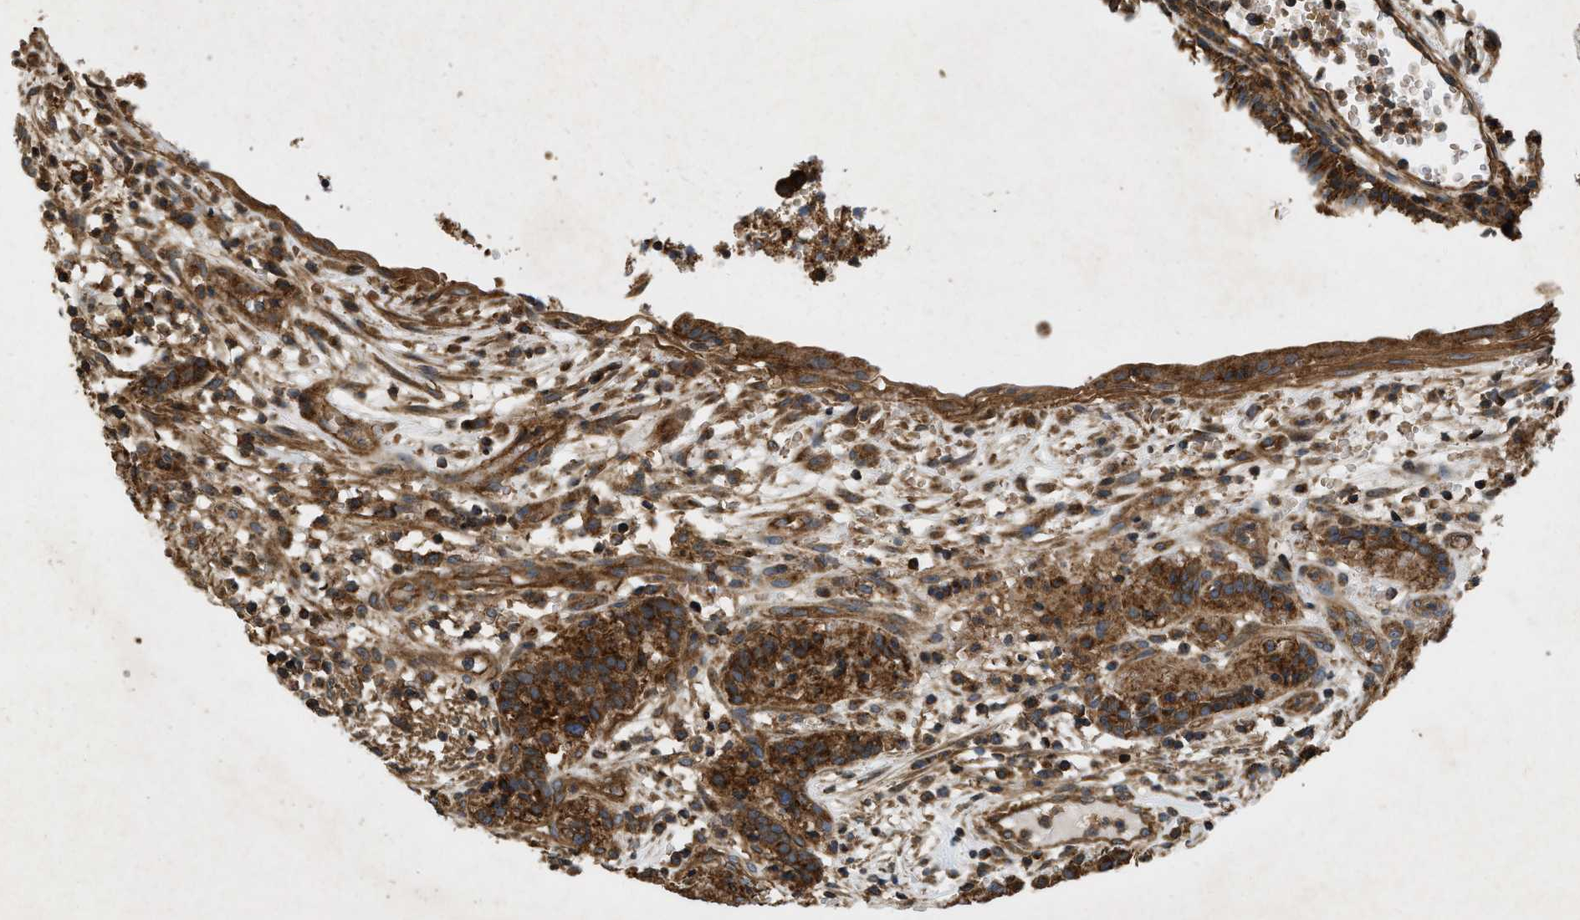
{"staining": {"intensity": "strong", "quantity": ">75%", "location": "cytoplasmic/membranous"}, "tissue": "carcinoid", "cell_type": "Tumor cells", "image_type": "cancer", "snomed": [{"axis": "morphology", "description": "Carcinoid, malignant, NOS"}, {"axis": "topography", "description": "Lung"}], "caption": "Strong cytoplasmic/membranous positivity for a protein is appreciated in about >75% of tumor cells of carcinoid using IHC.", "gene": "GNB4", "patient": {"sex": "male", "age": 30}}